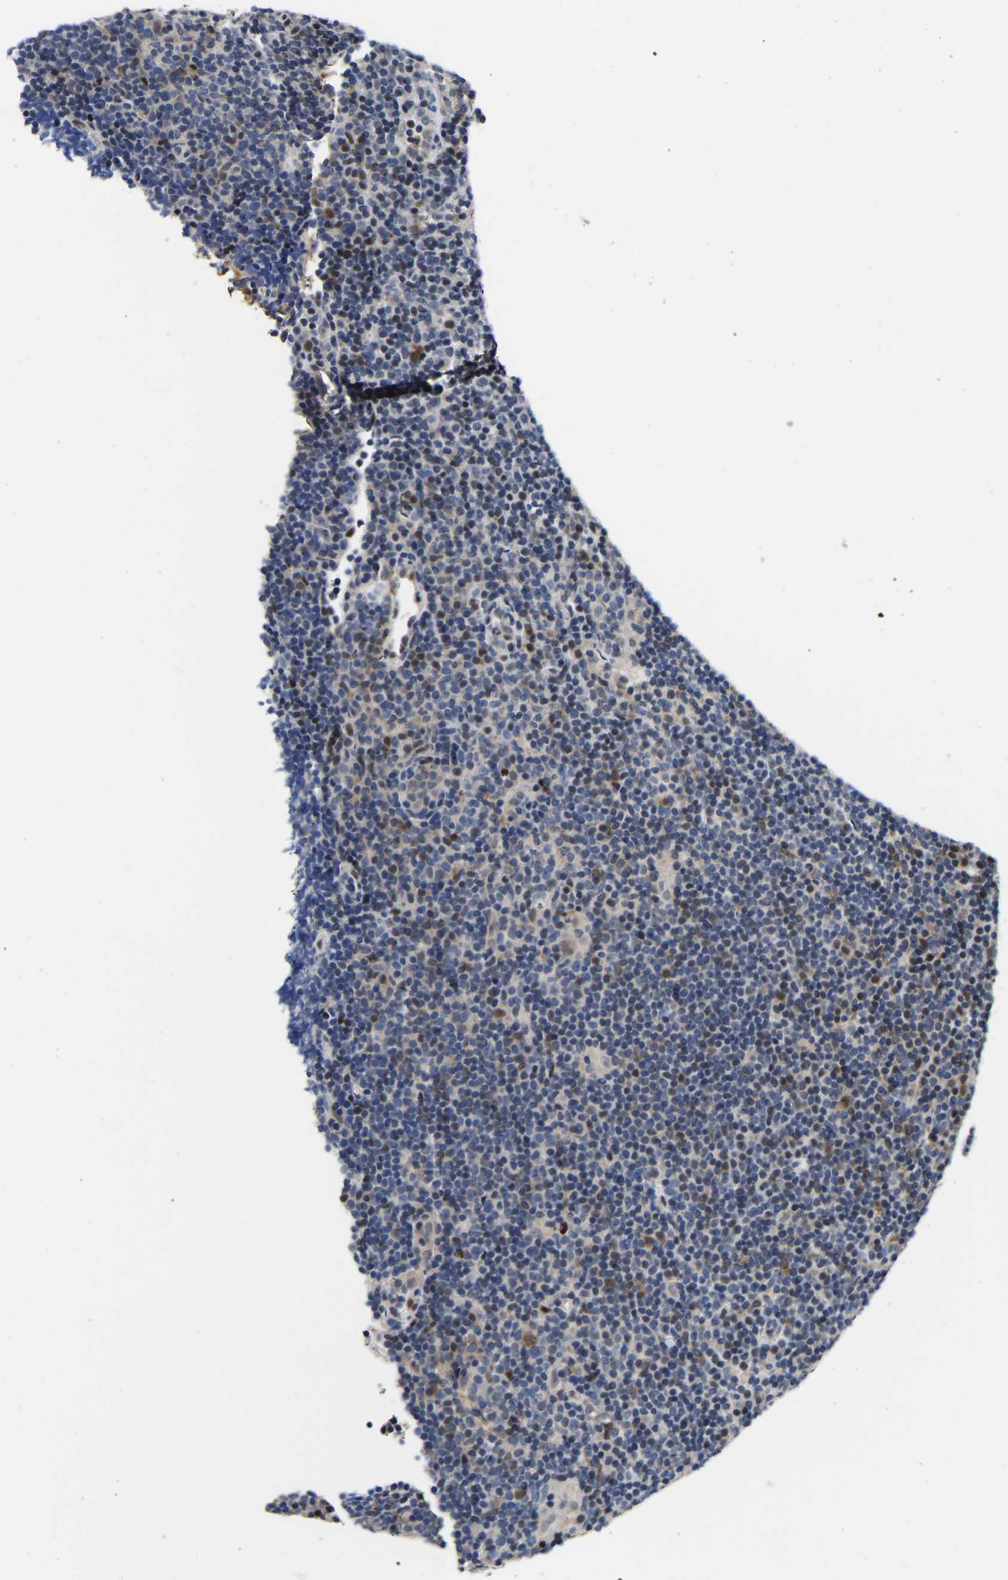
{"staining": {"intensity": "moderate", "quantity": "<25%", "location": "nuclear"}, "tissue": "lymphoma", "cell_type": "Tumor cells", "image_type": "cancer", "snomed": [{"axis": "morphology", "description": "Hodgkin's disease, NOS"}, {"axis": "topography", "description": "Lymph node"}], "caption": "Immunohistochemistry of Hodgkin's disease reveals low levels of moderate nuclear staining in about <25% of tumor cells.", "gene": "PTRHD1", "patient": {"sex": "female", "age": 57}}